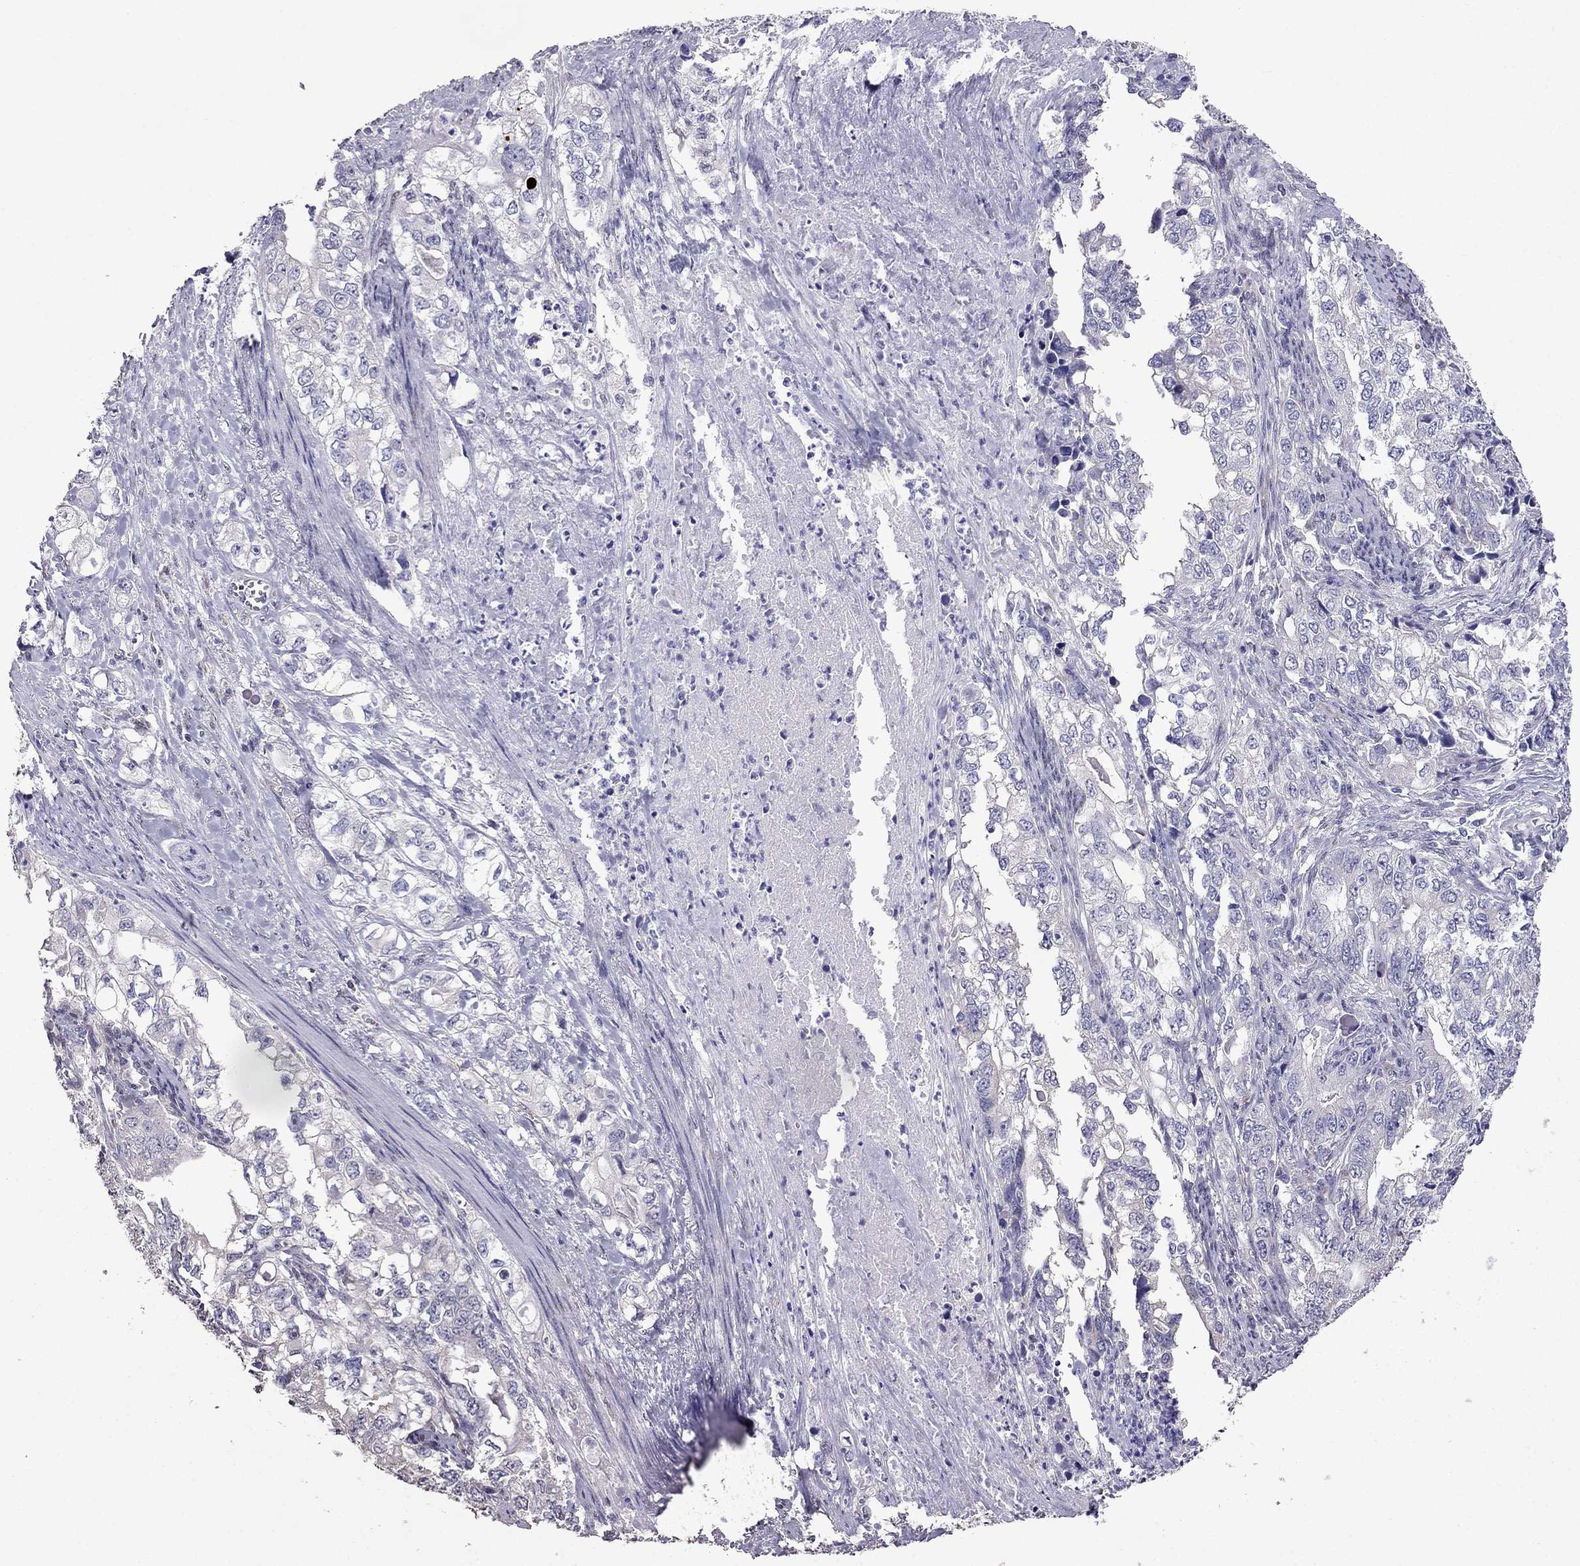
{"staining": {"intensity": "negative", "quantity": "none", "location": "none"}, "tissue": "stomach cancer", "cell_type": "Tumor cells", "image_type": "cancer", "snomed": [{"axis": "morphology", "description": "Adenocarcinoma, NOS"}, {"axis": "topography", "description": "Stomach, lower"}], "caption": "Immunohistochemical staining of human stomach cancer reveals no significant staining in tumor cells. (Brightfield microscopy of DAB immunohistochemistry (IHC) at high magnification).", "gene": "AK5", "patient": {"sex": "female", "age": 72}}